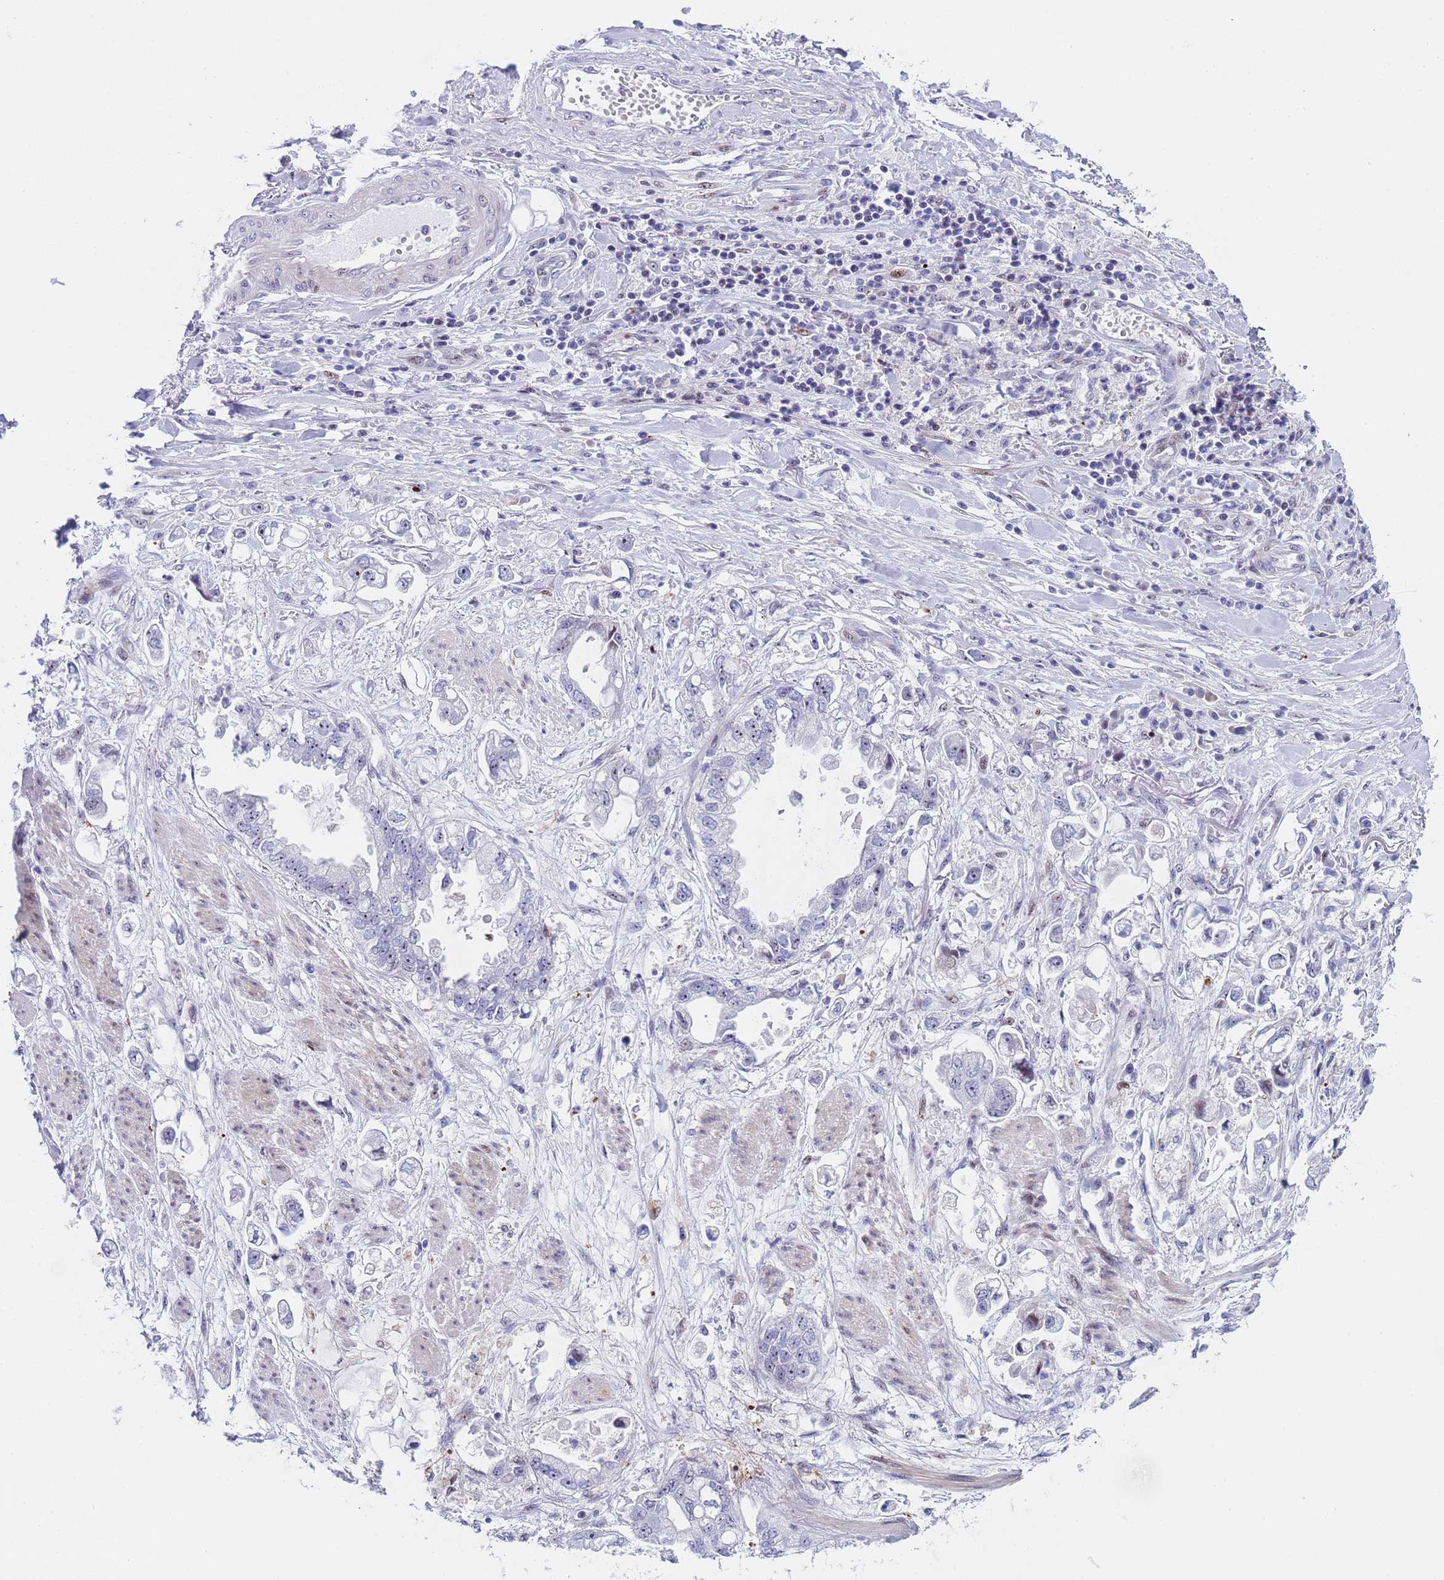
{"staining": {"intensity": "moderate", "quantity": "<25%", "location": "nuclear"}, "tissue": "stomach cancer", "cell_type": "Tumor cells", "image_type": "cancer", "snomed": [{"axis": "morphology", "description": "Adenocarcinoma, NOS"}, {"axis": "topography", "description": "Stomach"}], "caption": "Adenocarcinoma (stomach) was stained to show a protein in brown. There is low levels of moderate nuclear expression in about <25% of tumor cells.", "gene": "POP5", "patient": {"sex": "male", "age": 62}}